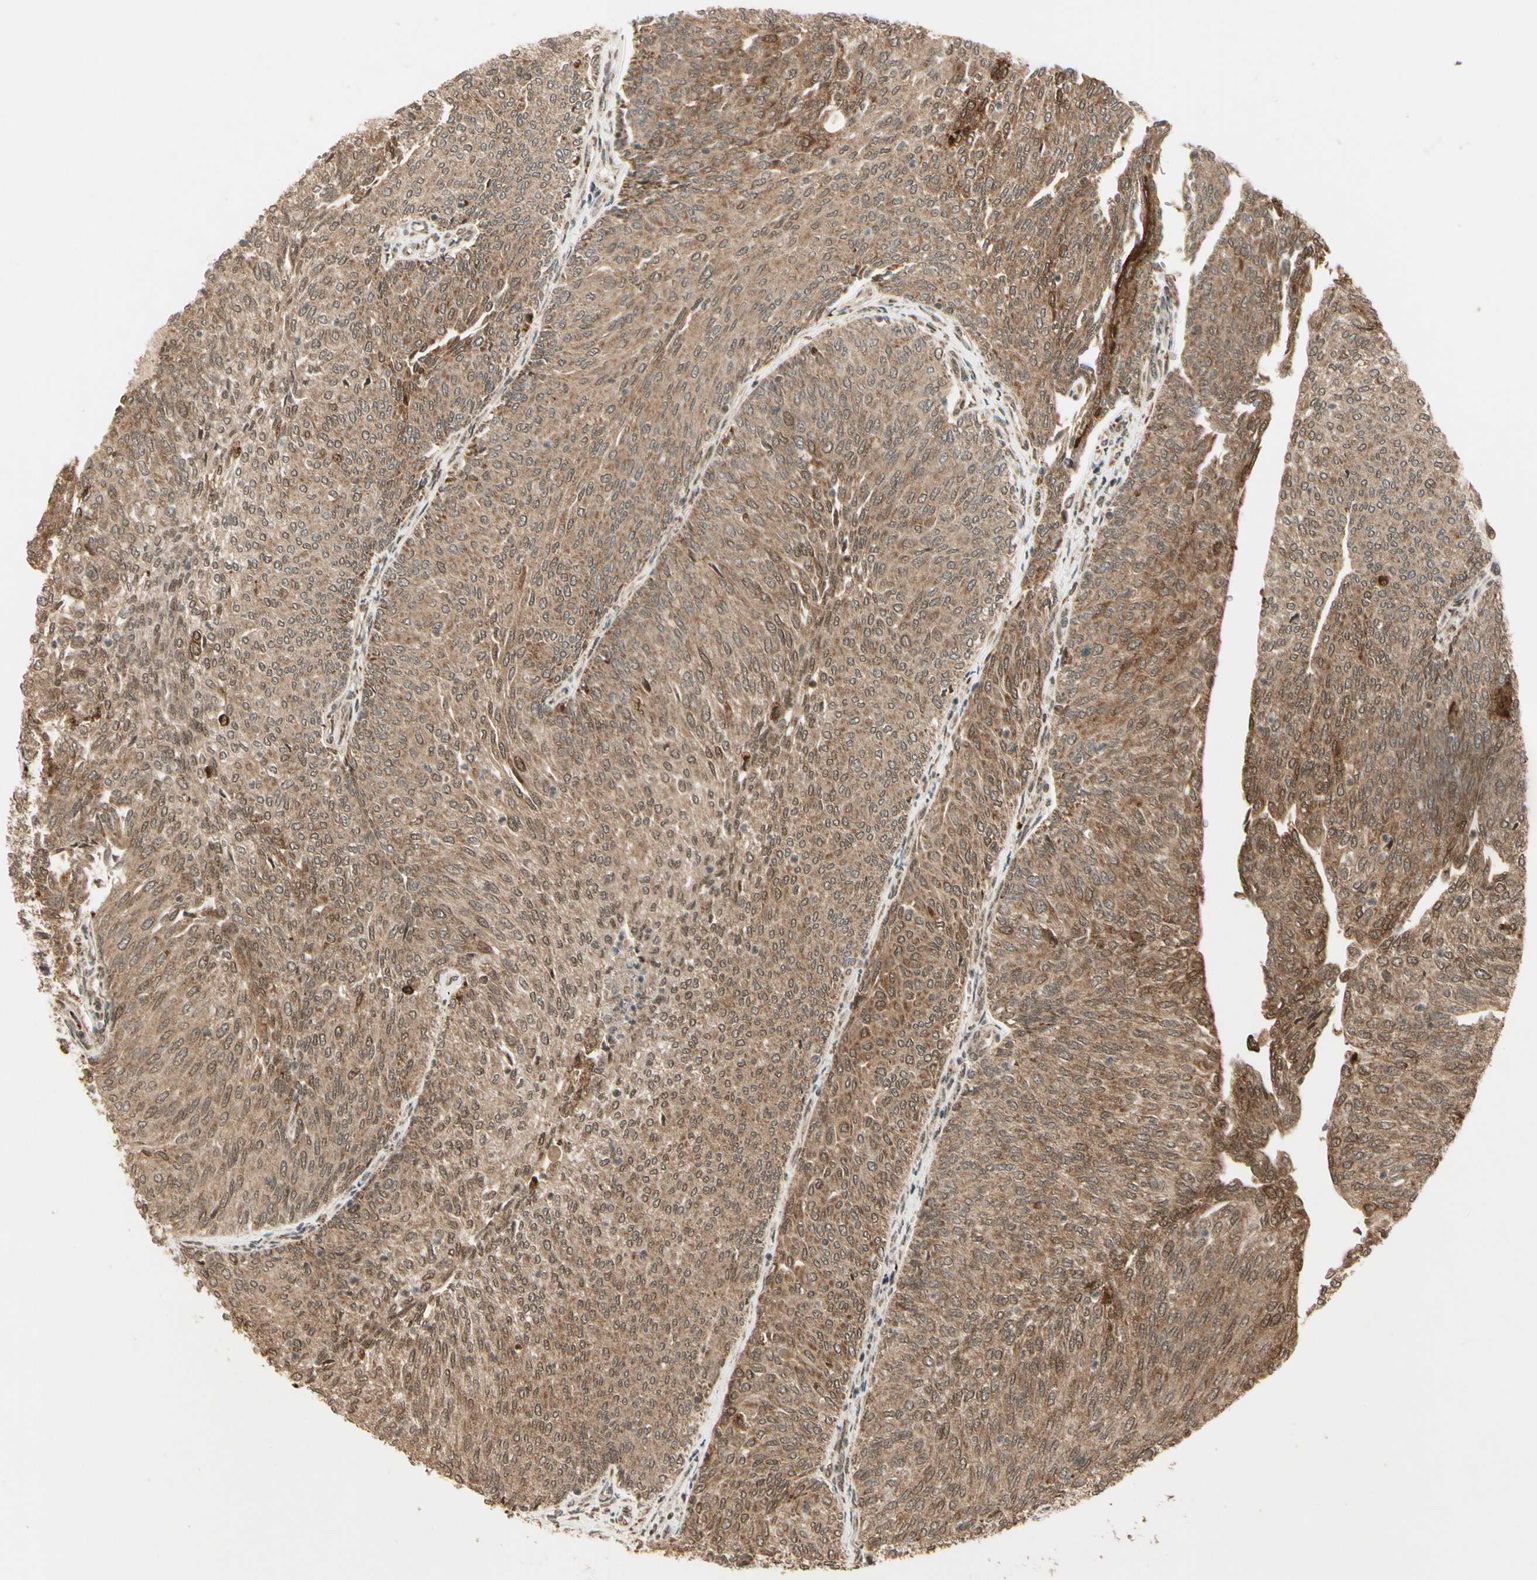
{"staining": {"intensity": "moderate", "quantity": ">75%", "location": "cytoplasmic/membranous"}, "tissue": "urothelial cancer", "cell_type": "Tumor cells", "image_type": "cancer", "snomed": [{"axis": "morphology", "description": "Urothelial carcinoma, Low grade"}, {"axis": "topography", "description": "Urinary bladder"}], "caption": "Immunohistochemical staining of urothelial cancer displays medium levels of moderate cytoplasmic/membranous positivity in approximately >75% of tumor cells. The staining was performed using DAB, with brown indicating positive protein expression. Nuclei are stained blue with hematoxylin.", "gene": "GLUL", "patient": {"sex": "female", "age": 79}}